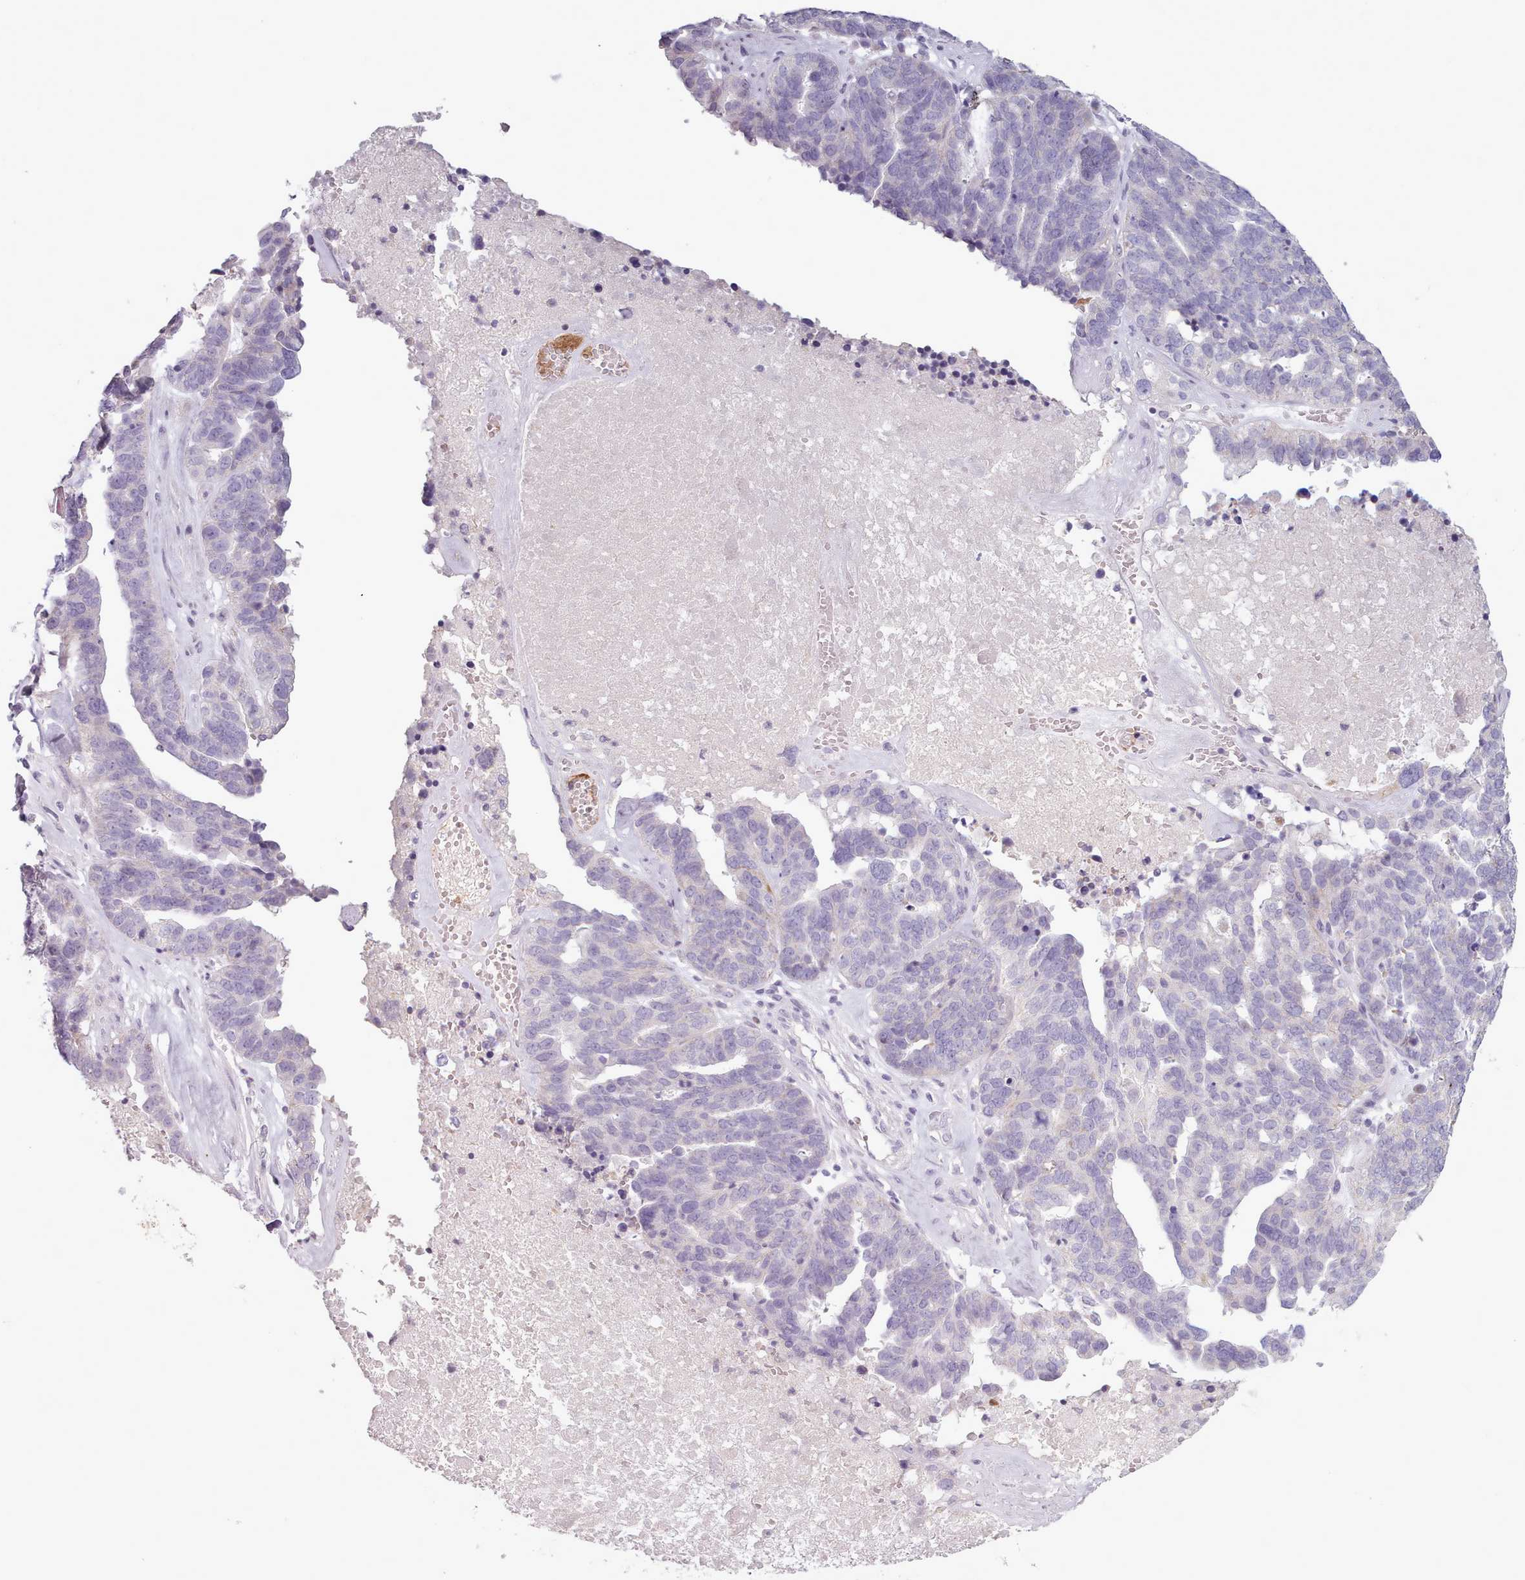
{"staining": {"intensity": "negative", "quantity": "none", "location": "none"}, "tissue": "ovarian cancer", "cell_type": "Tumor cells", "image_type": "cancer", "snomed": [{"axis": "morphology", "description": "Cystadenocarcinoma, serous, NOS"}, {"axis": "topography", "description": "Ovary"}], "caption": "High magnification brightfield microscopy of serous cystadenocarcinoma (ovarian) stained with DAB (brown) and counterstained with hematoxylin (blue): tumor cells show no significant expression.", "gene": "LAPTM5", "patient": {"sex": "female", "age": 59}}